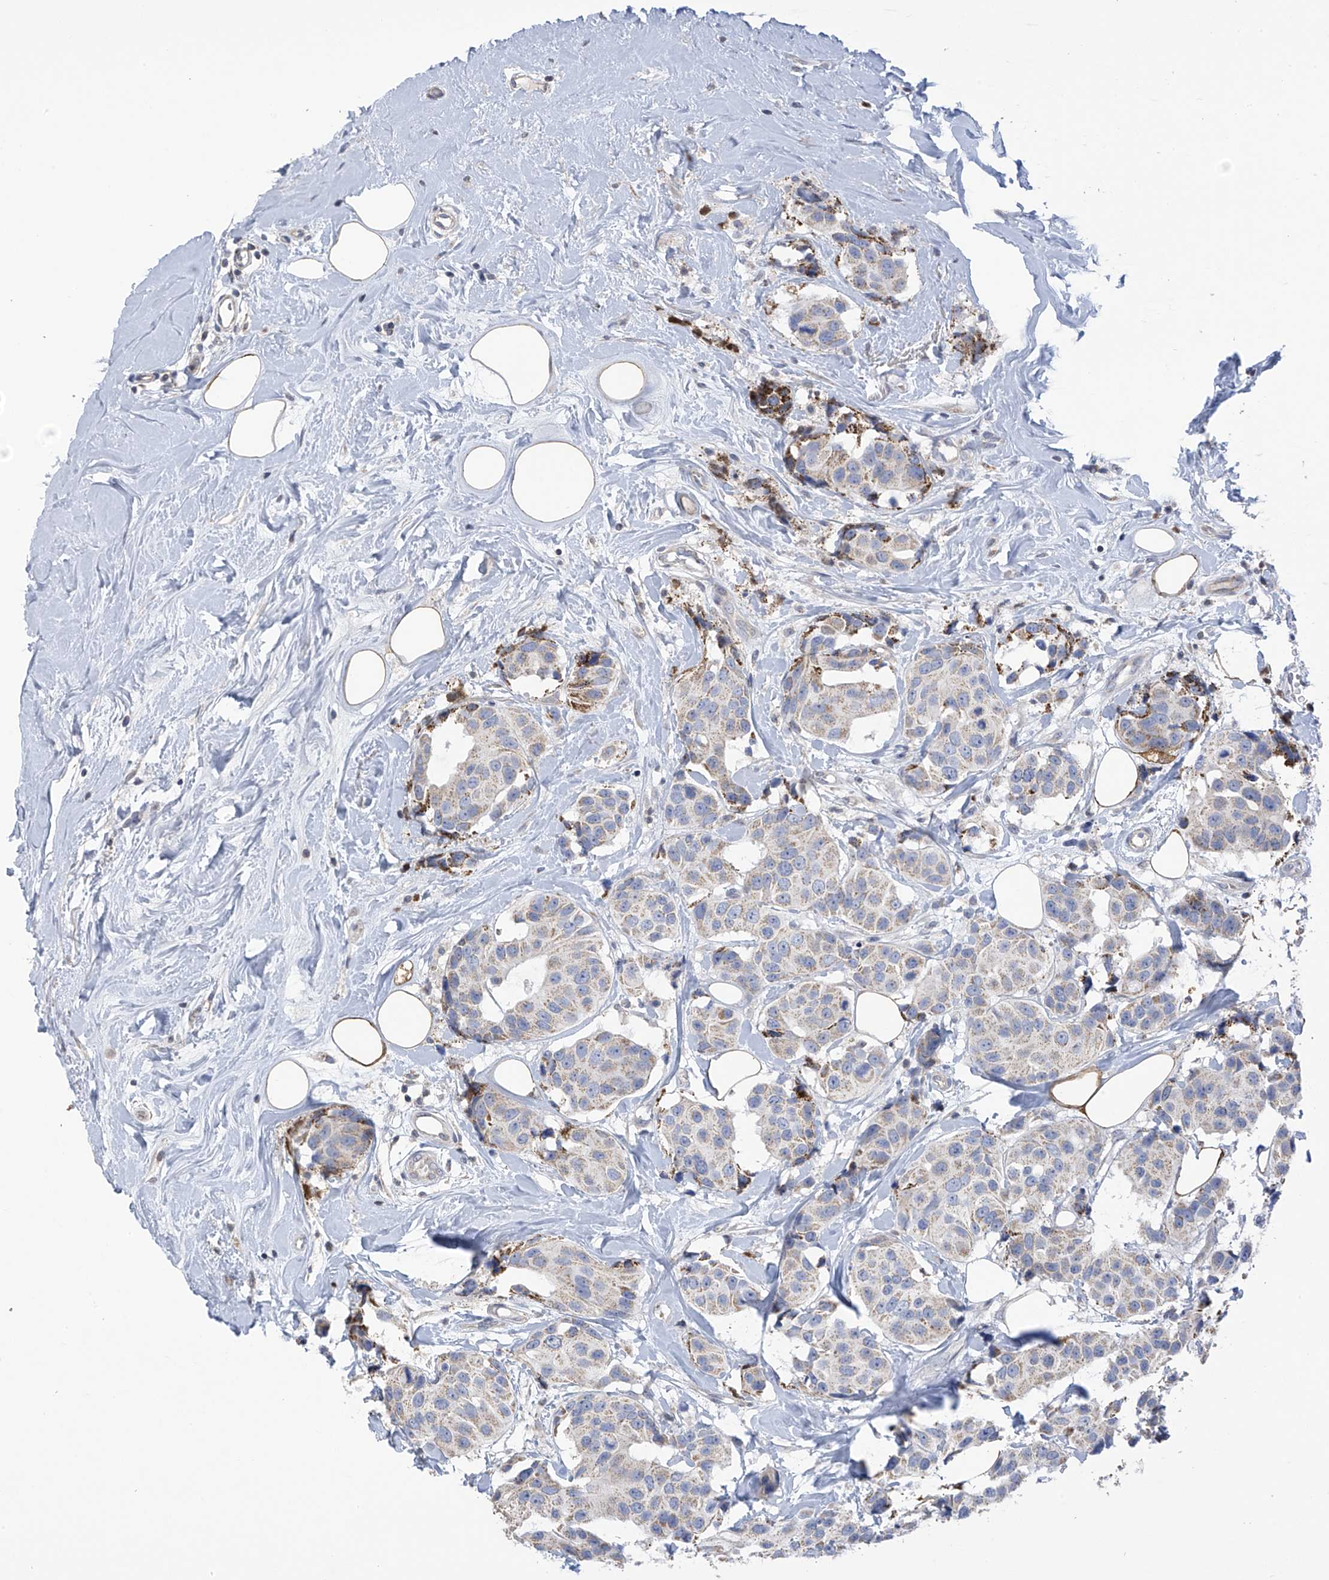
{"staining": {"intensity": "negative", "quantity": "none", "location": "none"}, "tissue": "breast cancer", "cell_type": "Tumor cells", "image_type": "cancer", "snomed": [{"axis": "morphology", "description": "Normal tissue, NOS"}, {"axis": "morphology", "description": "Duct carcinoma"}, {"axis": "topography", "description": "Breast"}], "caption": "This is an IHC image of human breast infiltrating ductal carcinoma. There is no expression in tumor cells.", "gene": "SLCO4A1", "patient": {"sex": "female", "age": 39}}